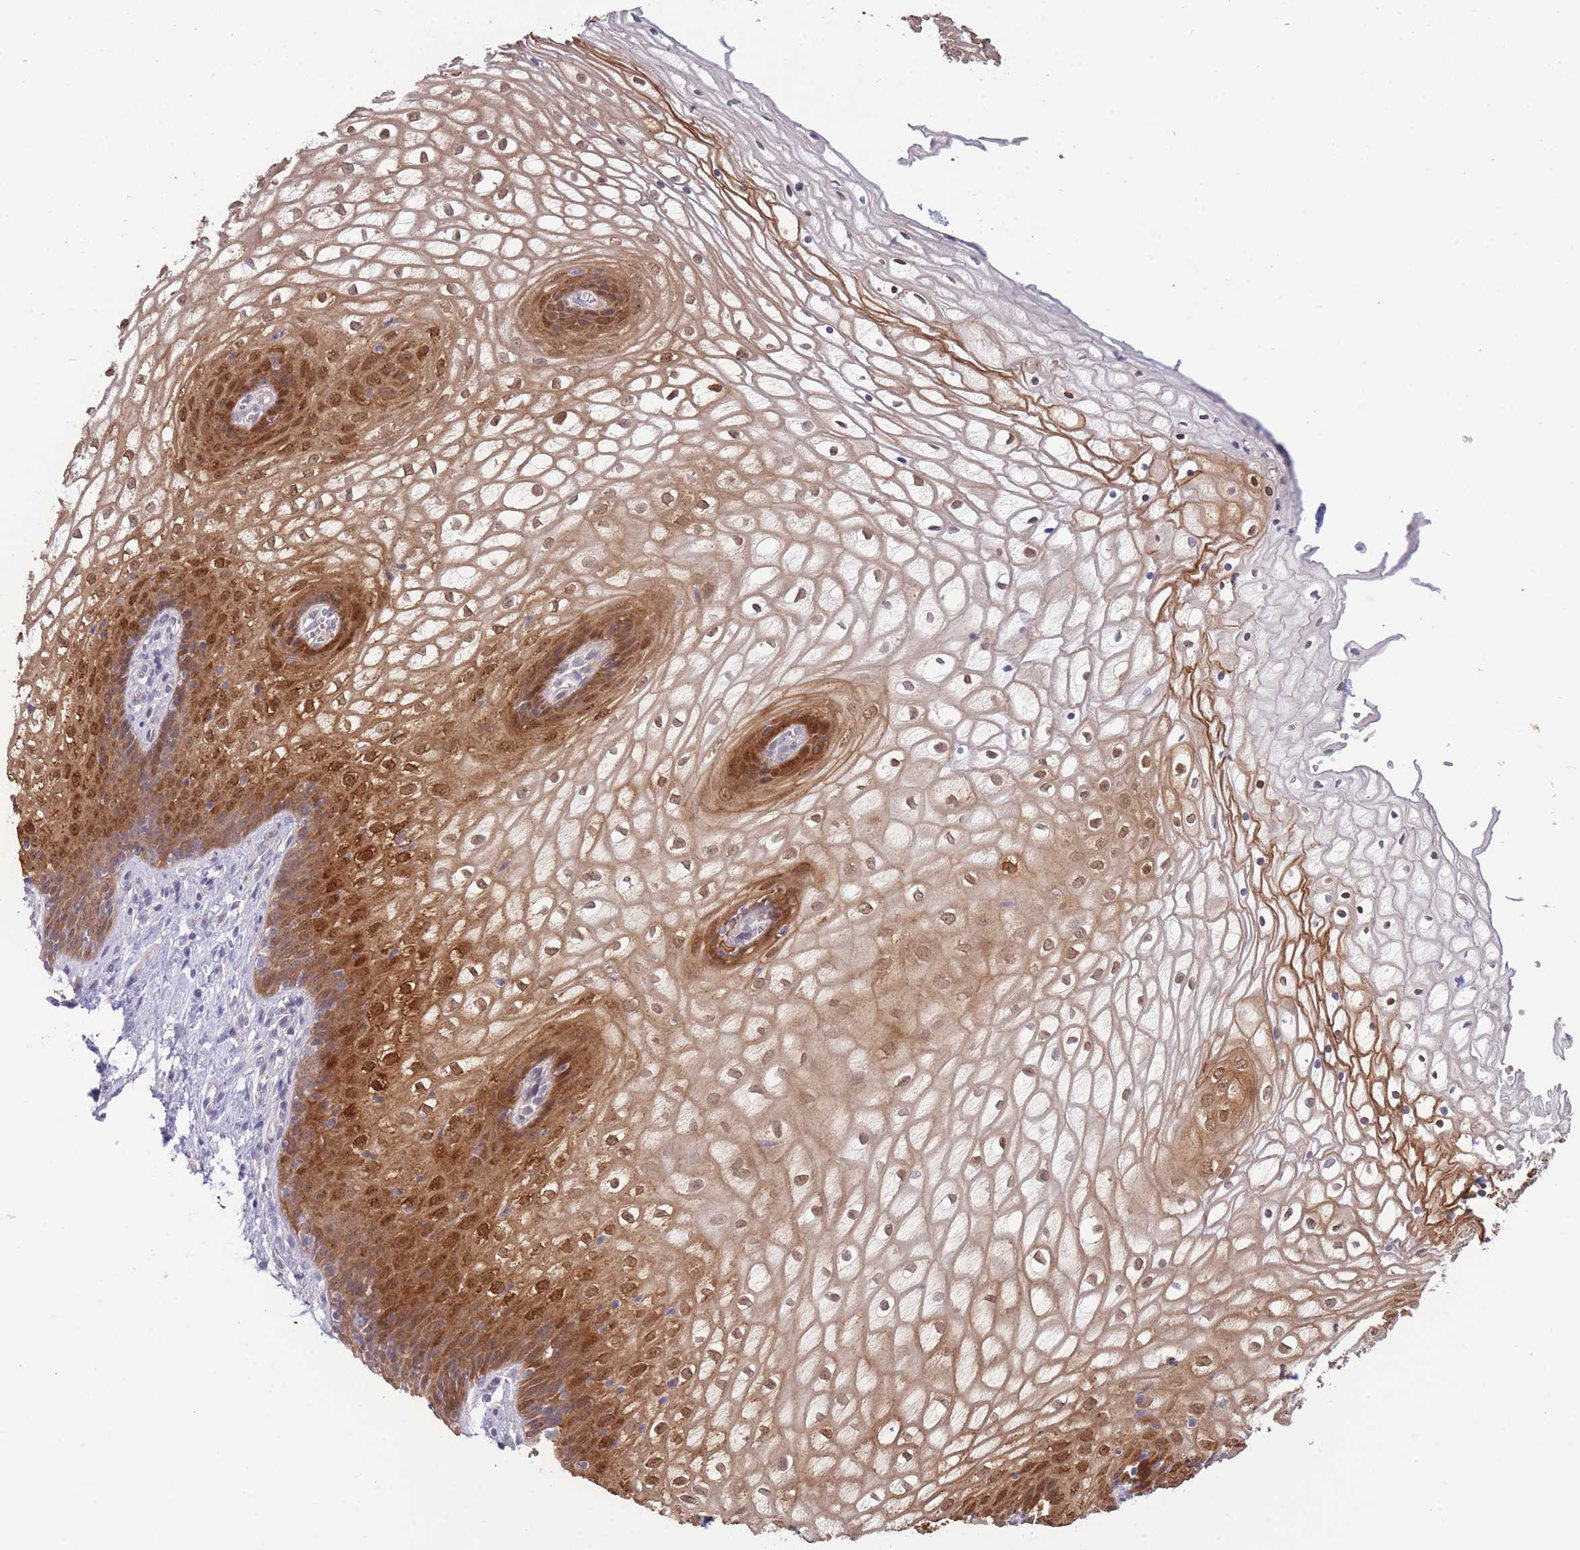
{"staining": {"intensity": "moderate", "quantity": ">75%", "location": "cytoplasmic/membranous,nuclear"}, "tissue": "vagina", "cell_type": "Squamous epithelial cells", "image_type": "normal", "snomed": [{"axis": "morphology", "description": "Normal tissue, NOS"}, {"axis": "topography", "description": "Vagina"}], "caption": "Normal vagina demonstrates moderate cytoplasmic/membranous,nuclear positivity in approximately >75% of squamous epithelial cells, visualized by immunohistochemistry.", "gene": "FBXO46", "patient": {"sex": "female", "age": 34}}